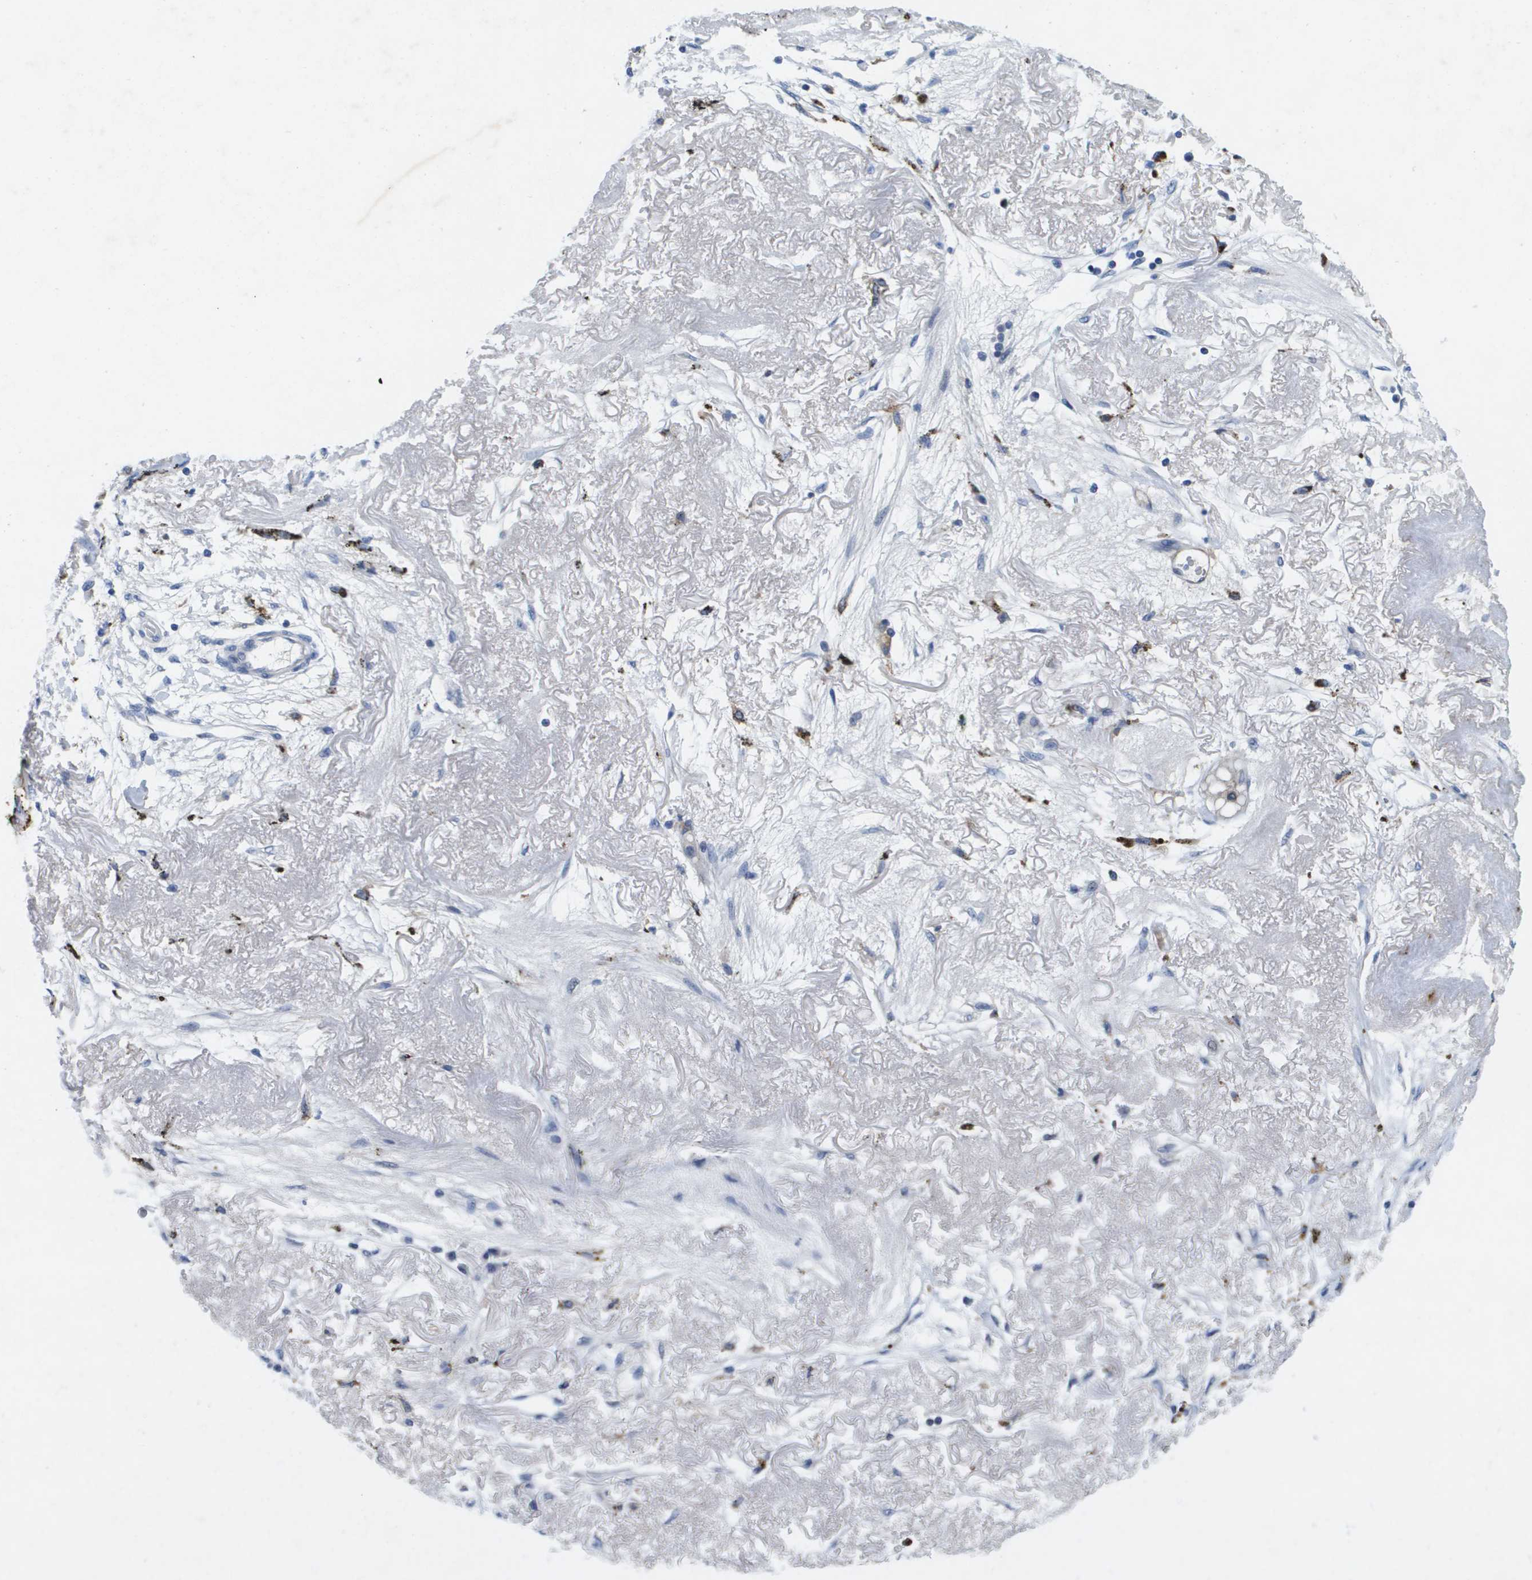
{"staining": {"intensity": "negative", "quantity": "none", "location": "none"}, "tissue": "lung cancer", "cell_type": "Tumor cells", "image_type": "cancer", "snomed": [{"axis": "morphology", "description": "Squamous cell carcinoma, NOS"}, {"axis": "topography", "description": "Lung"}], "caption": "Immunohistochemistry micrograph of human lung squamous cell carcinoma stained for a protein (brown), which shows no staining in tumor cells.", "gene": "LIPG", "patient": {"sex": "female", "age": 73}}